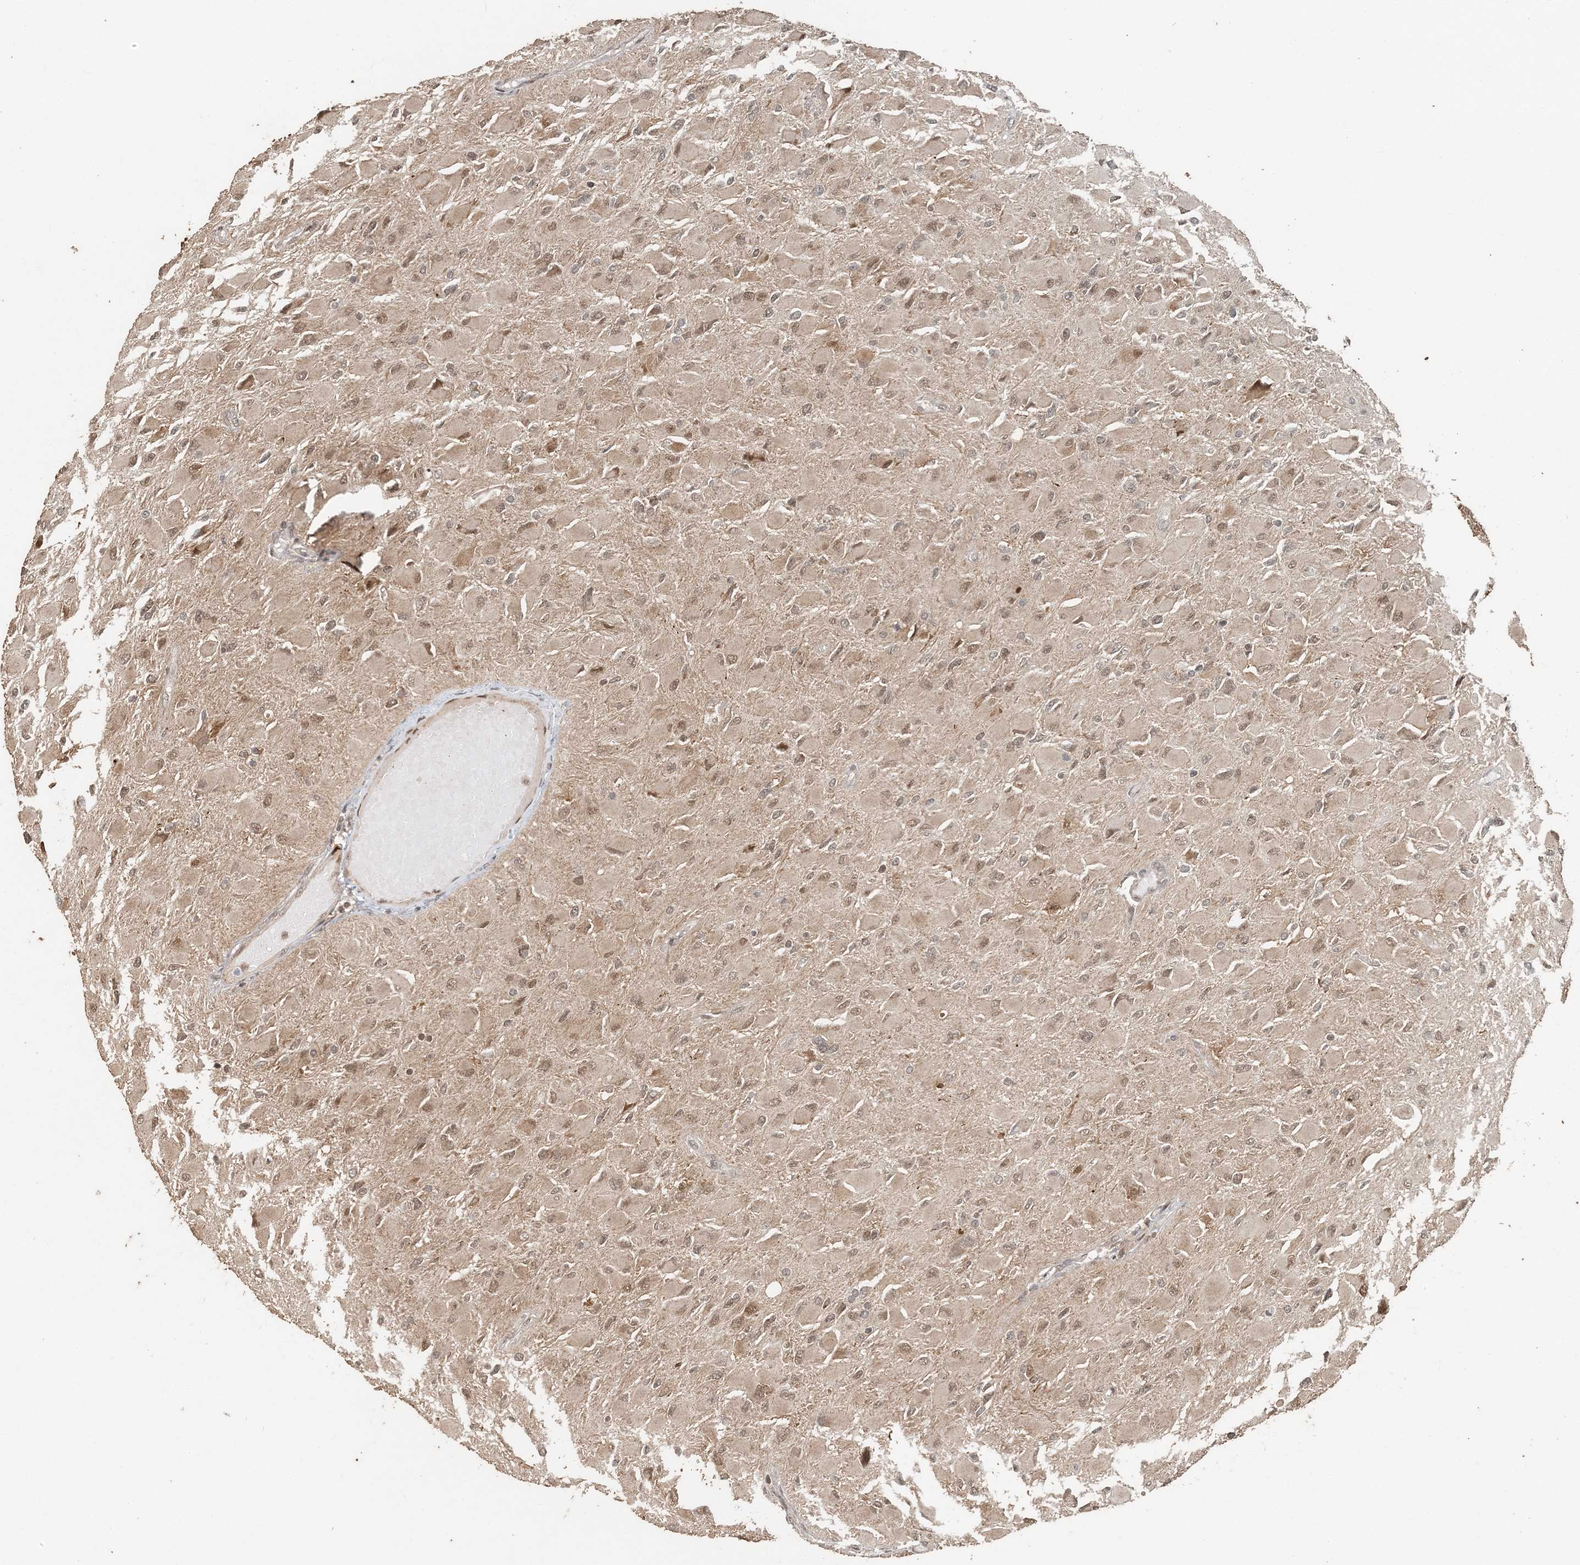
{"staining": {"intensity": "moderate", "quantity": ">75%", "location": "nuclear"}, "tissue": "glioma", "cell_type": "Tumor cells", "image_type": "cancer", "snomed": [{"axis": "morphology", "description": "Glioma, malignant, High grade"}, {"axis": "topography", "description": "Cerebral cortex"}], "caption": "Moderate nuclear protein expression is seen in about >75% of tumor cells in malignant glioma (high-grade). (DAB (3,3'-diaminobenzidine) IHC, brown staining for protein, blue staining for nuclei).", "gene": "ATP13A2", "patient": {"sex": "female", "age": 36}}